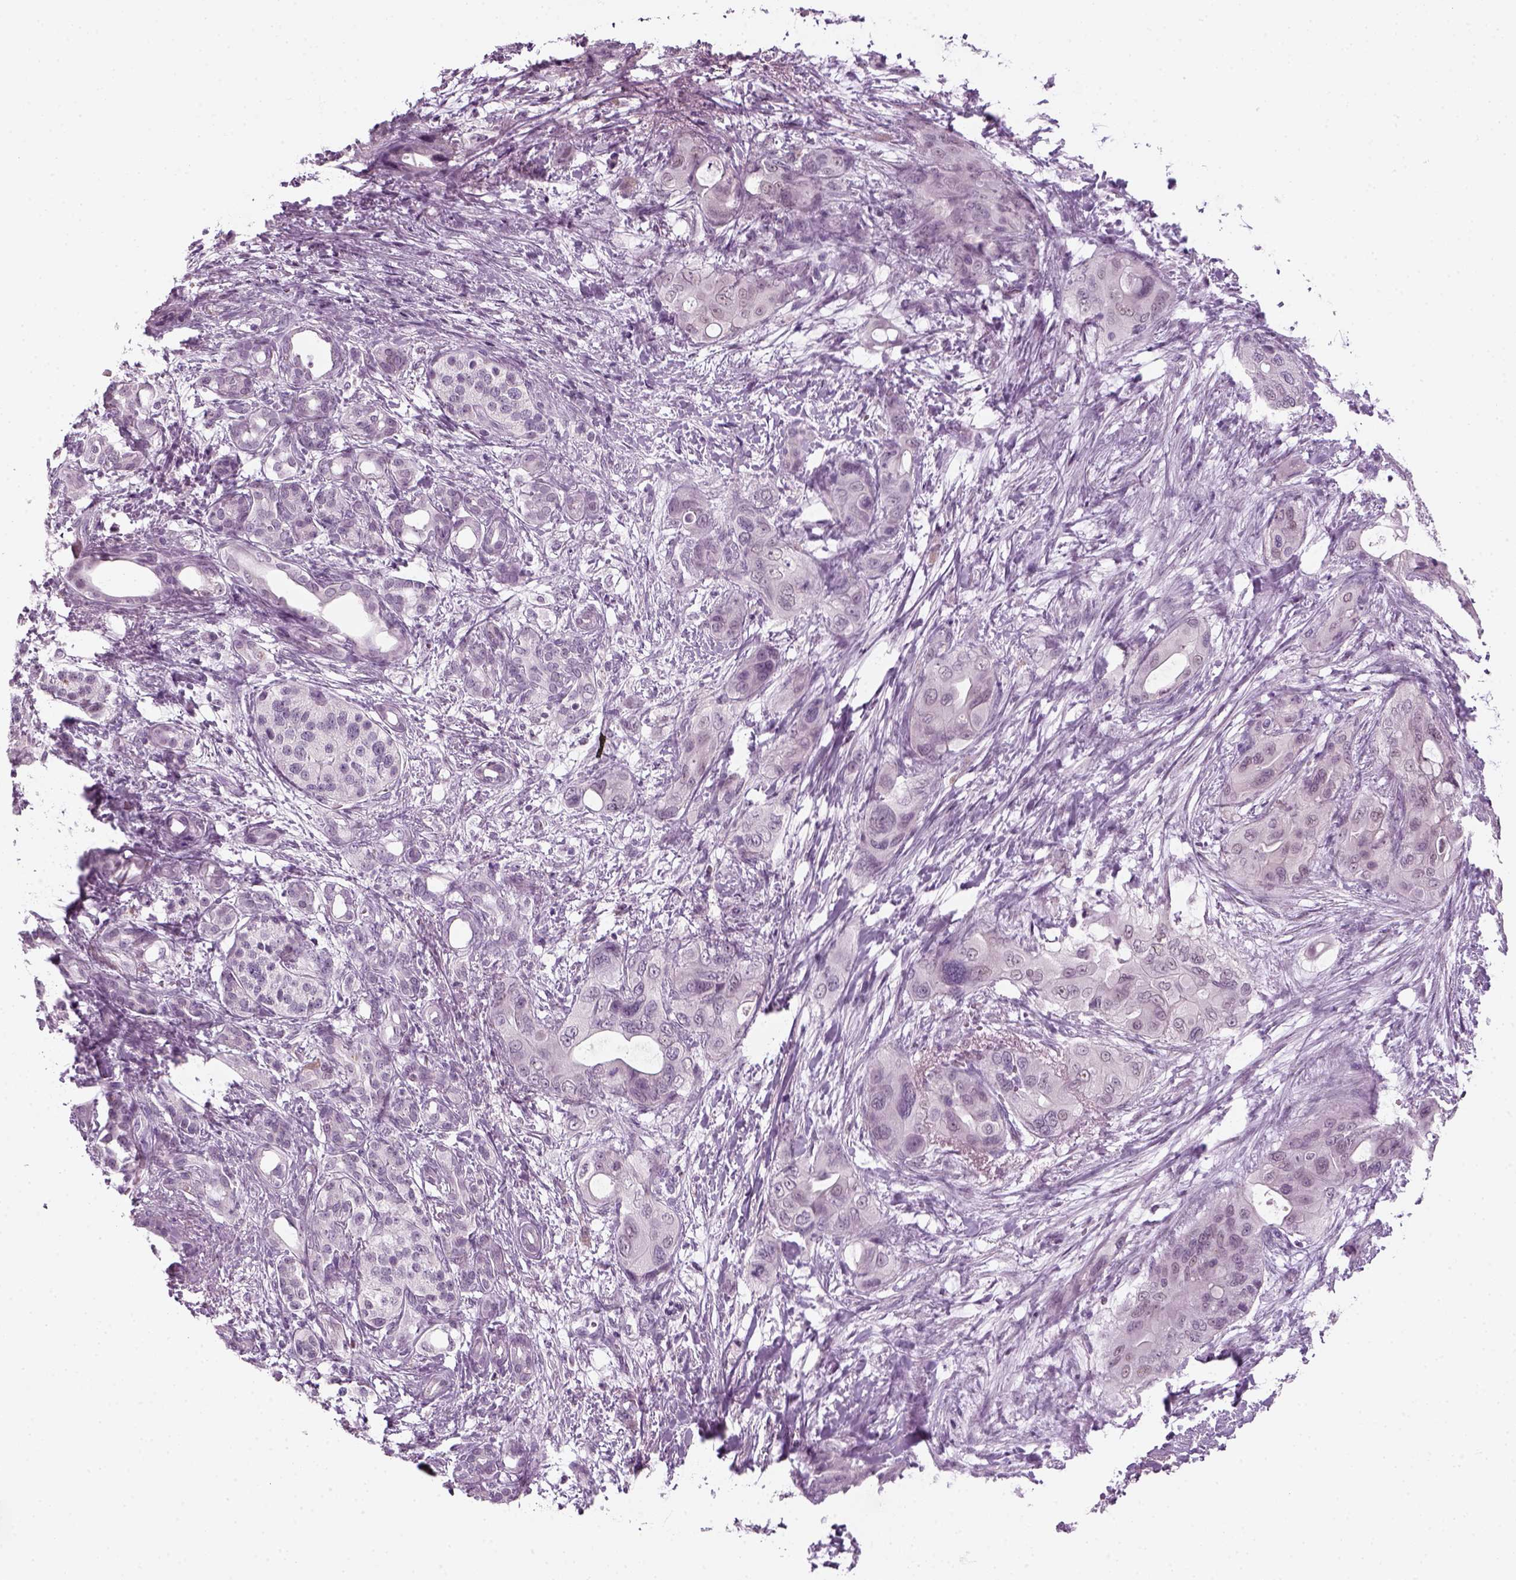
{"staining": {"intensity": "negative", "quantity": "none", "location": "none"}, "tissue": "pancreatic cancer", "cell_type": "Tumor cells", "image_type": "cancer", "snomed": [{"axis": "morphology", "description": "Adenocarcinoma, NOS"}, {"axis": "topography", "description": "Pancreas"}], "caption": "Immunohistochemistry image of neoplastic tissue: adenocarcinoma (pancreatic) stained with DAB shows no significant protein staining in tumor cells. (Immunohistochemistry (ihc), brightfield microscopy, high magnification).", "gene": "KRT75", "patient": {"sex": "male", "age": 71}}